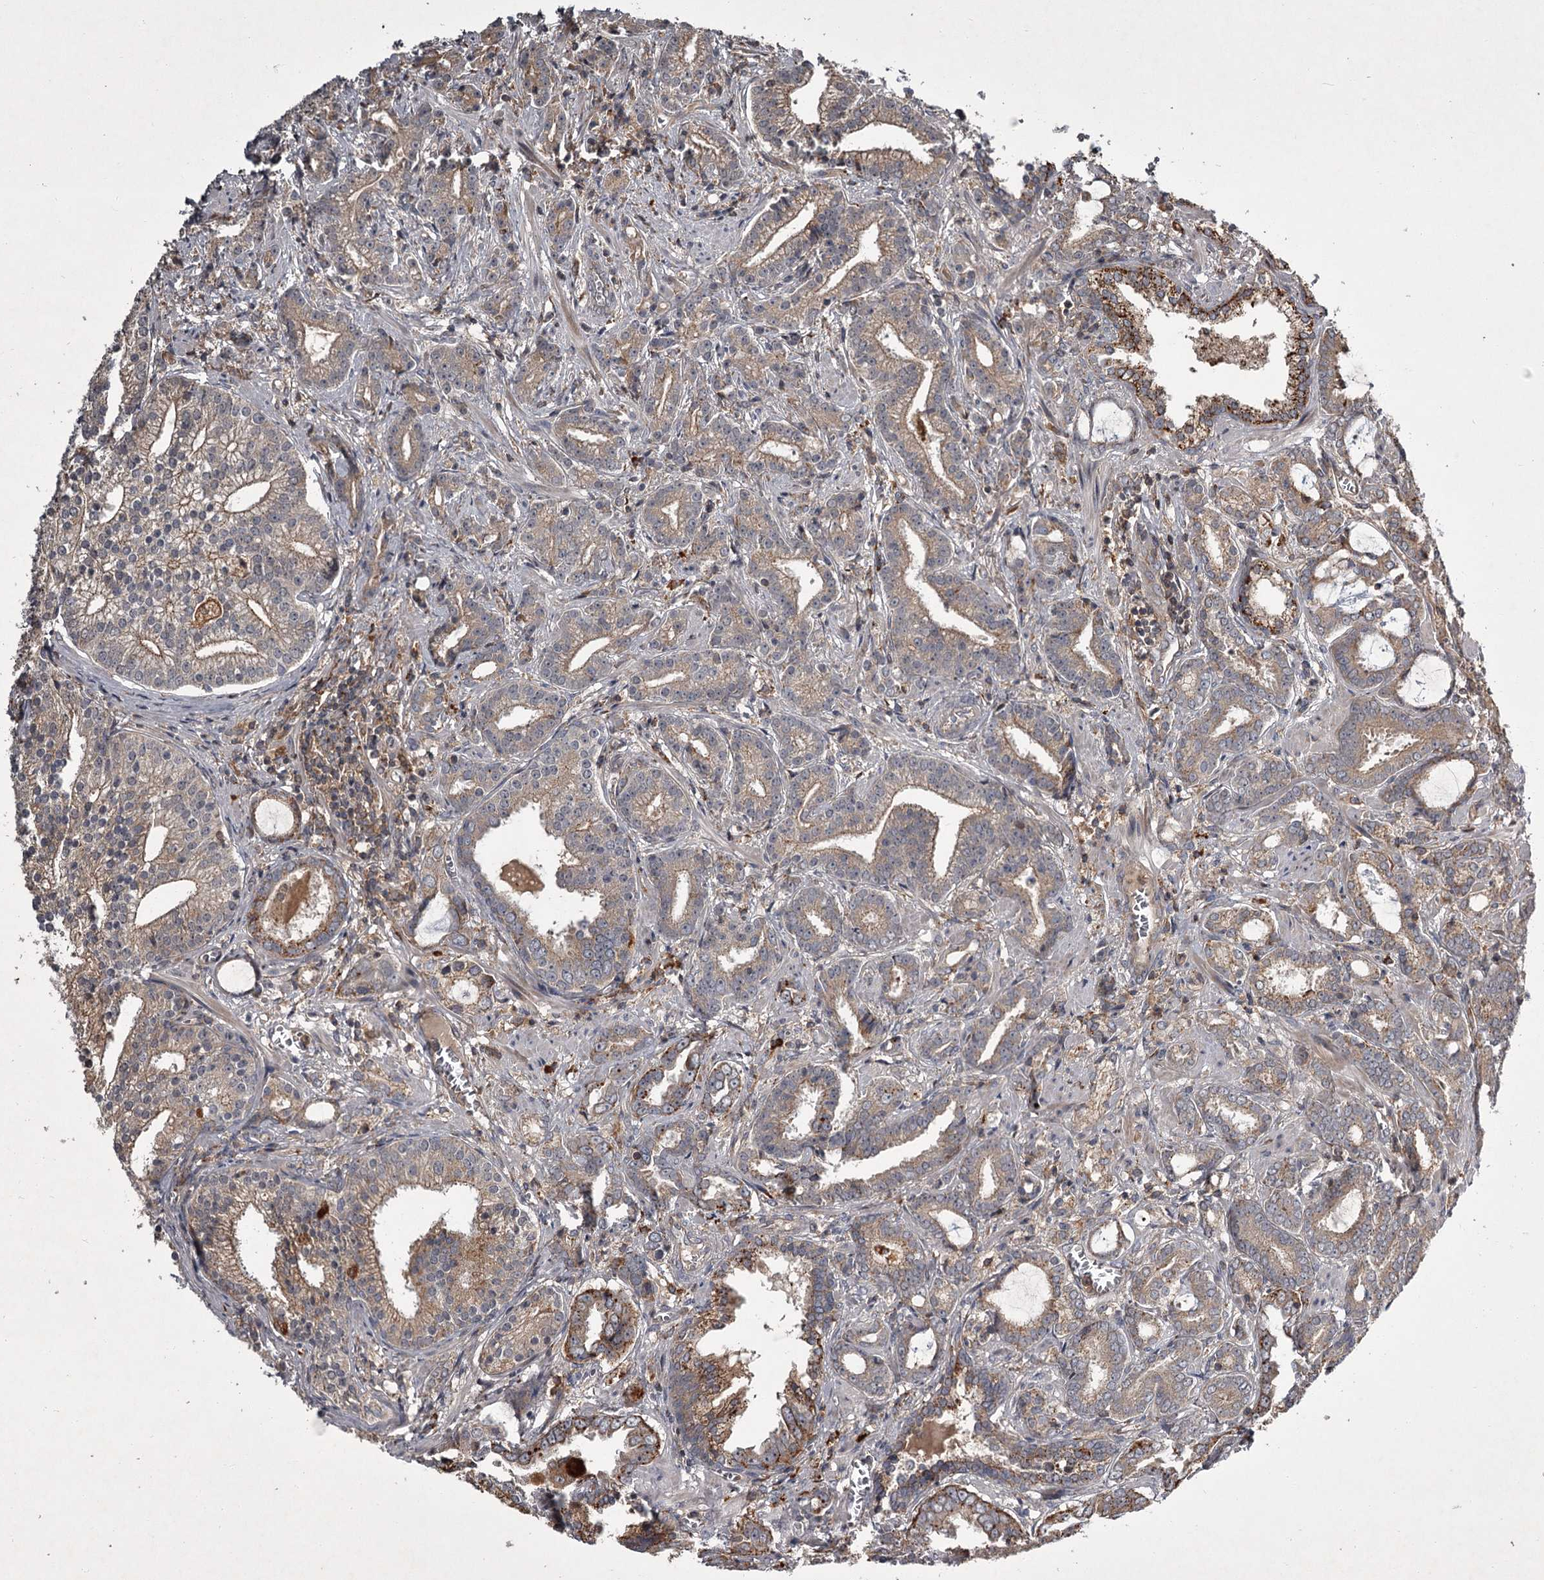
{"staining": {"intensity": "weak", "quantity": "25%-75%", "location": "cytoplasmic/membranous"}, "tissue": "prostate cancer", "cell_type": "Tumor cells", "image_type": "cancer", "snomed": [{"axis": "morphology", "description": "Adenocarcinoma, High grade"}, {"axis": "topography", "description": "Prostate and seminal vesicle, NOS"}], "caption": "This is an image of immunohistochemistry (IHC) staining of prostate high-grade adenocarcinoma, which shows weak expression in the cytoplasmic/membranous of tumor cells.", "gene": "UNC93B1", "patient": {"sex": "male", "age": 67}}